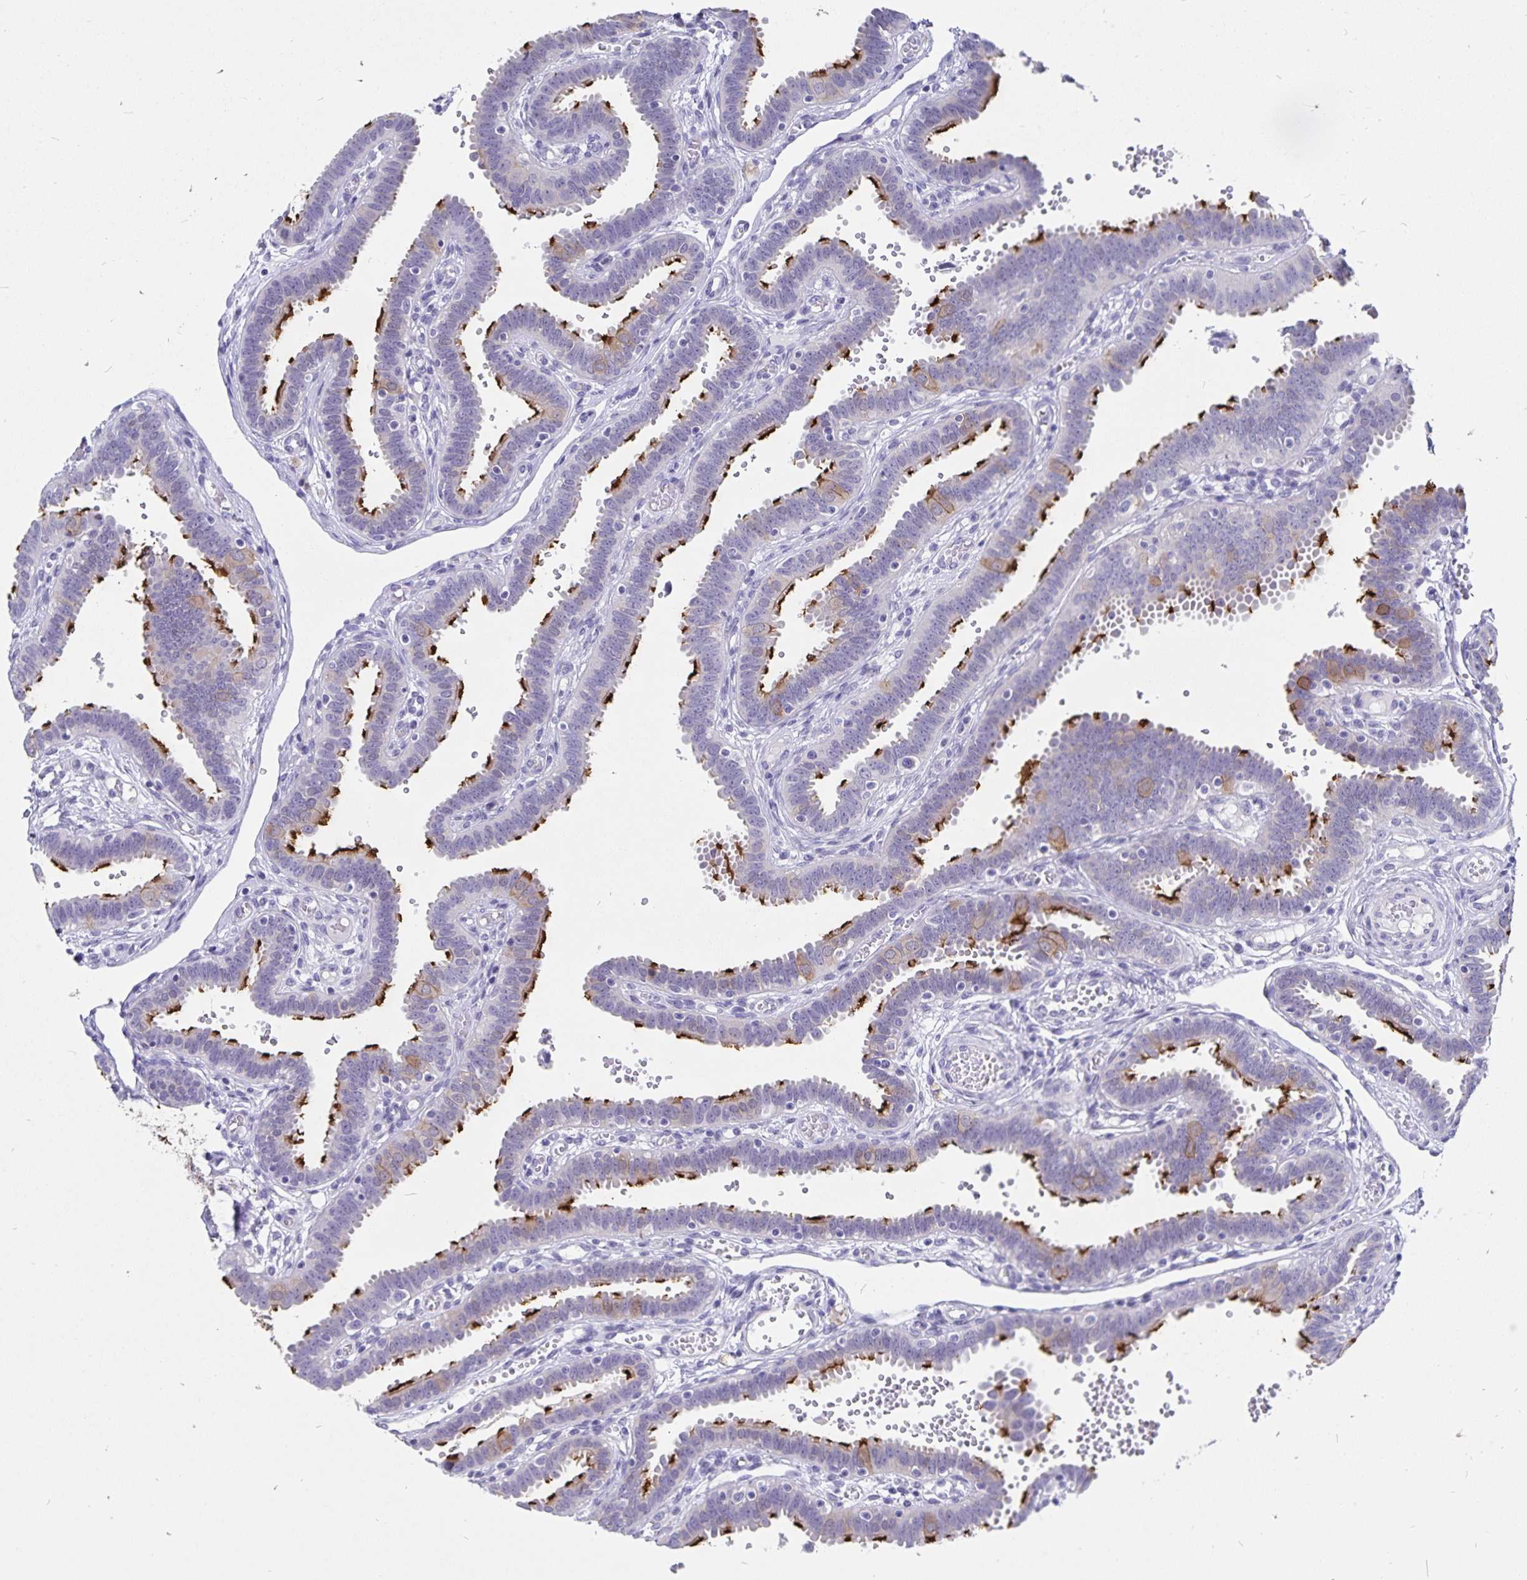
{"staining": {"intensity": "strong", "quantity": "25%-75%", "location": "cytoplasmic/membranous"}, "tissue": "fallopian tube", "cell_type": "Glandular cells", "image_type": "normal", "snomed": [{"axis": "morphology", "description": "Normal tissue, NOS"}, {"axis": "topography", "description": "Fallopian tube"}], "caption": "Protein staining reveals strong cytoplasmic/membranous staining in about 25%-75% of glandular cells in unremarkable fallopian tube. Using DAB (brown) and hematoxylin (blue) stains, captured at high magnification using brightfield microscopy.", "gene": "SNTN", "patient": {"sex": "female", "age": 37}}